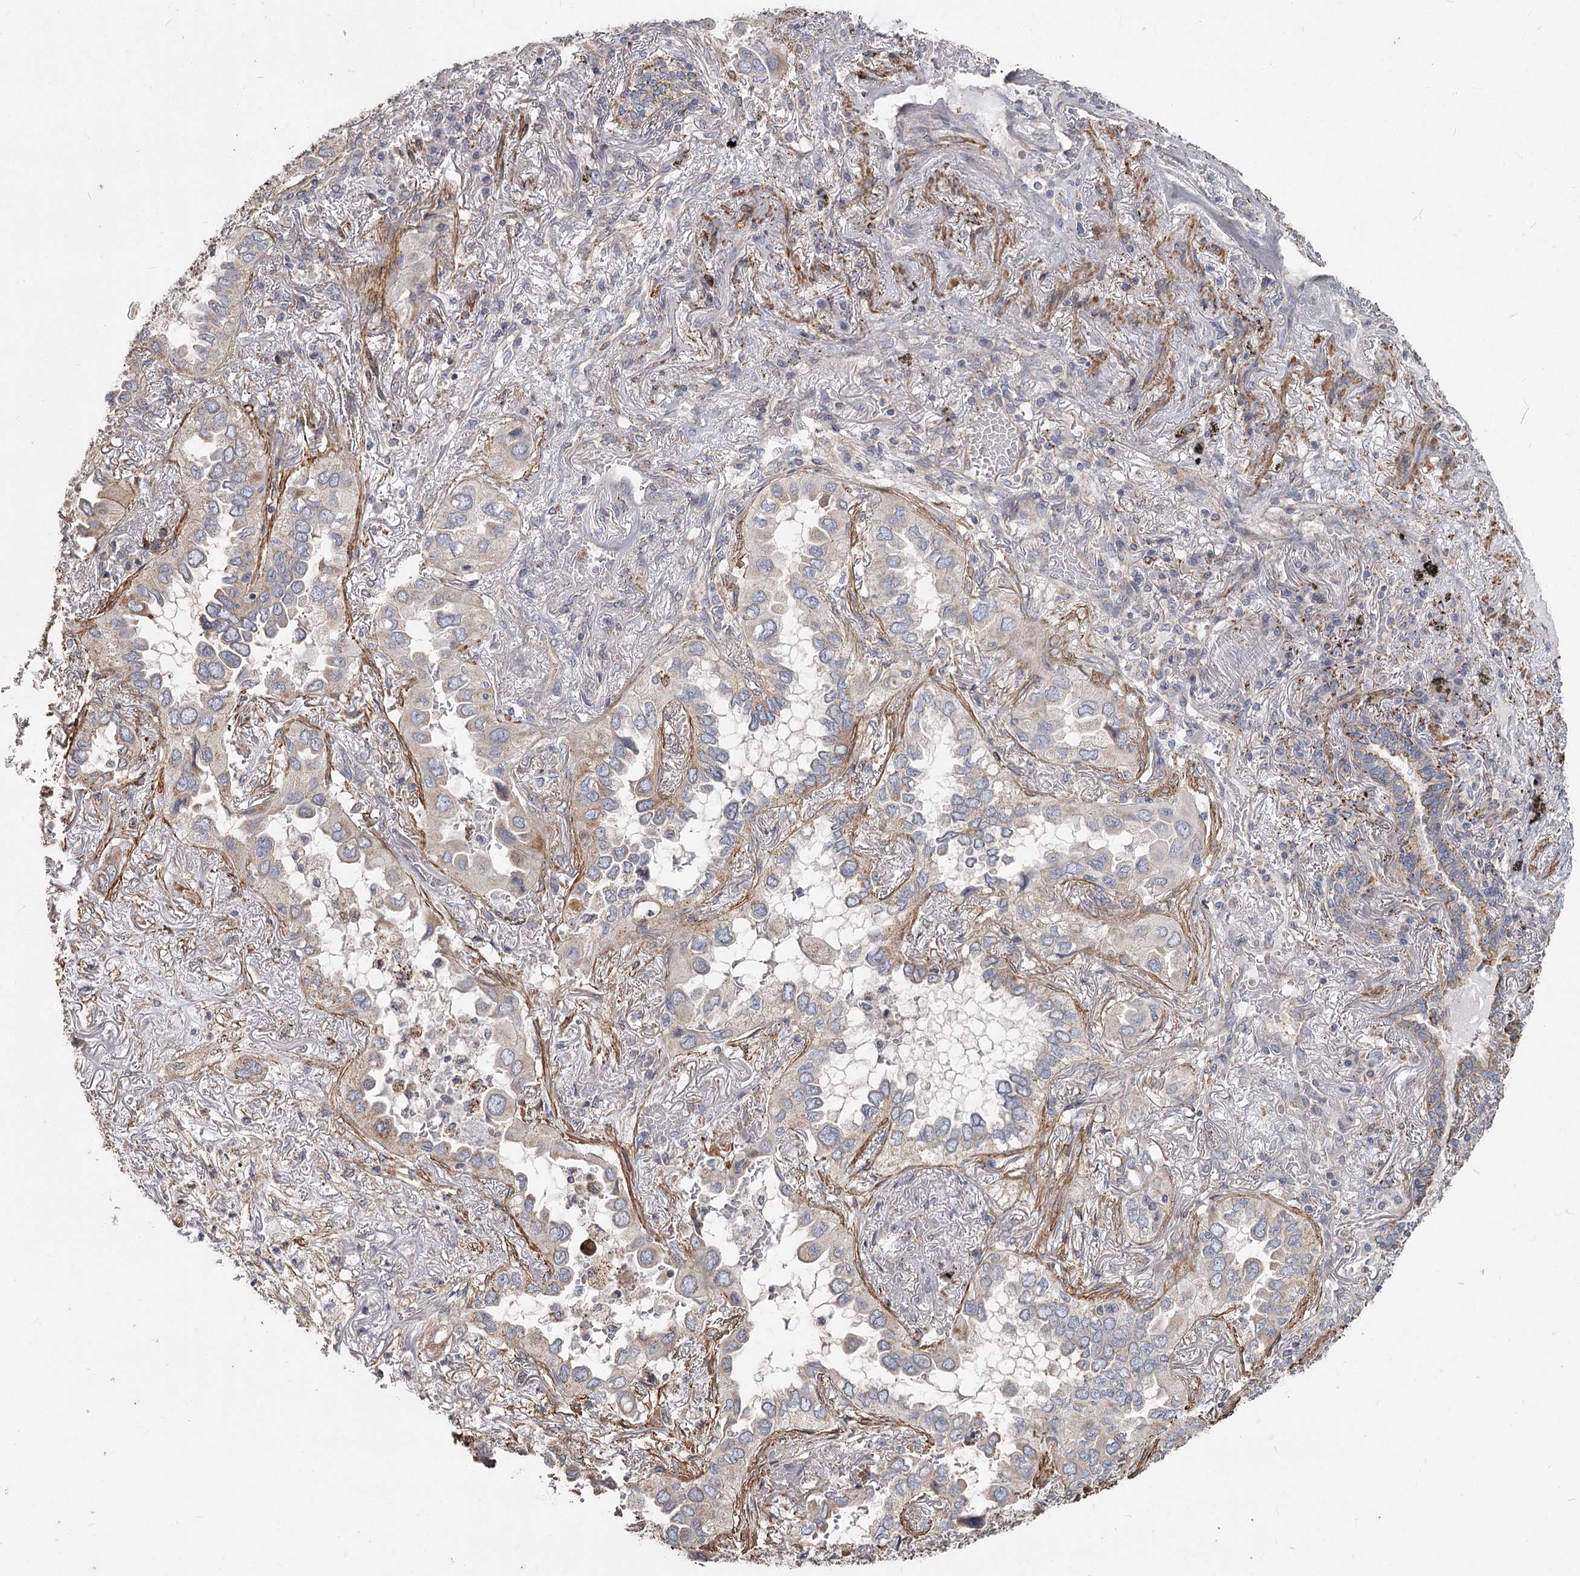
{"staining": {"intensity": "weak", "quantity": "<25%", "location": "cytoplasmic/membranous"}, "tissue": "lung cancer", "cell_type": "Tumor cells", "image_type": "cancer", "snomed": [{"axis": "morphology", "description": "Adenocarcinoma, NOS"}, {"axis": "topography", "description": "Lung"}], "caption": "An IHC image of adenocarcinoma (lung) is shown. There is no staining in tumor cells of adenocarcinoma (lung). (Stains: DAB IHC with hematoxylin counter stain, Microscopy: brightfield microscopy at high magnification).", "gene": "DHRS9", "patient": {"sex": "female", "age": 76}}